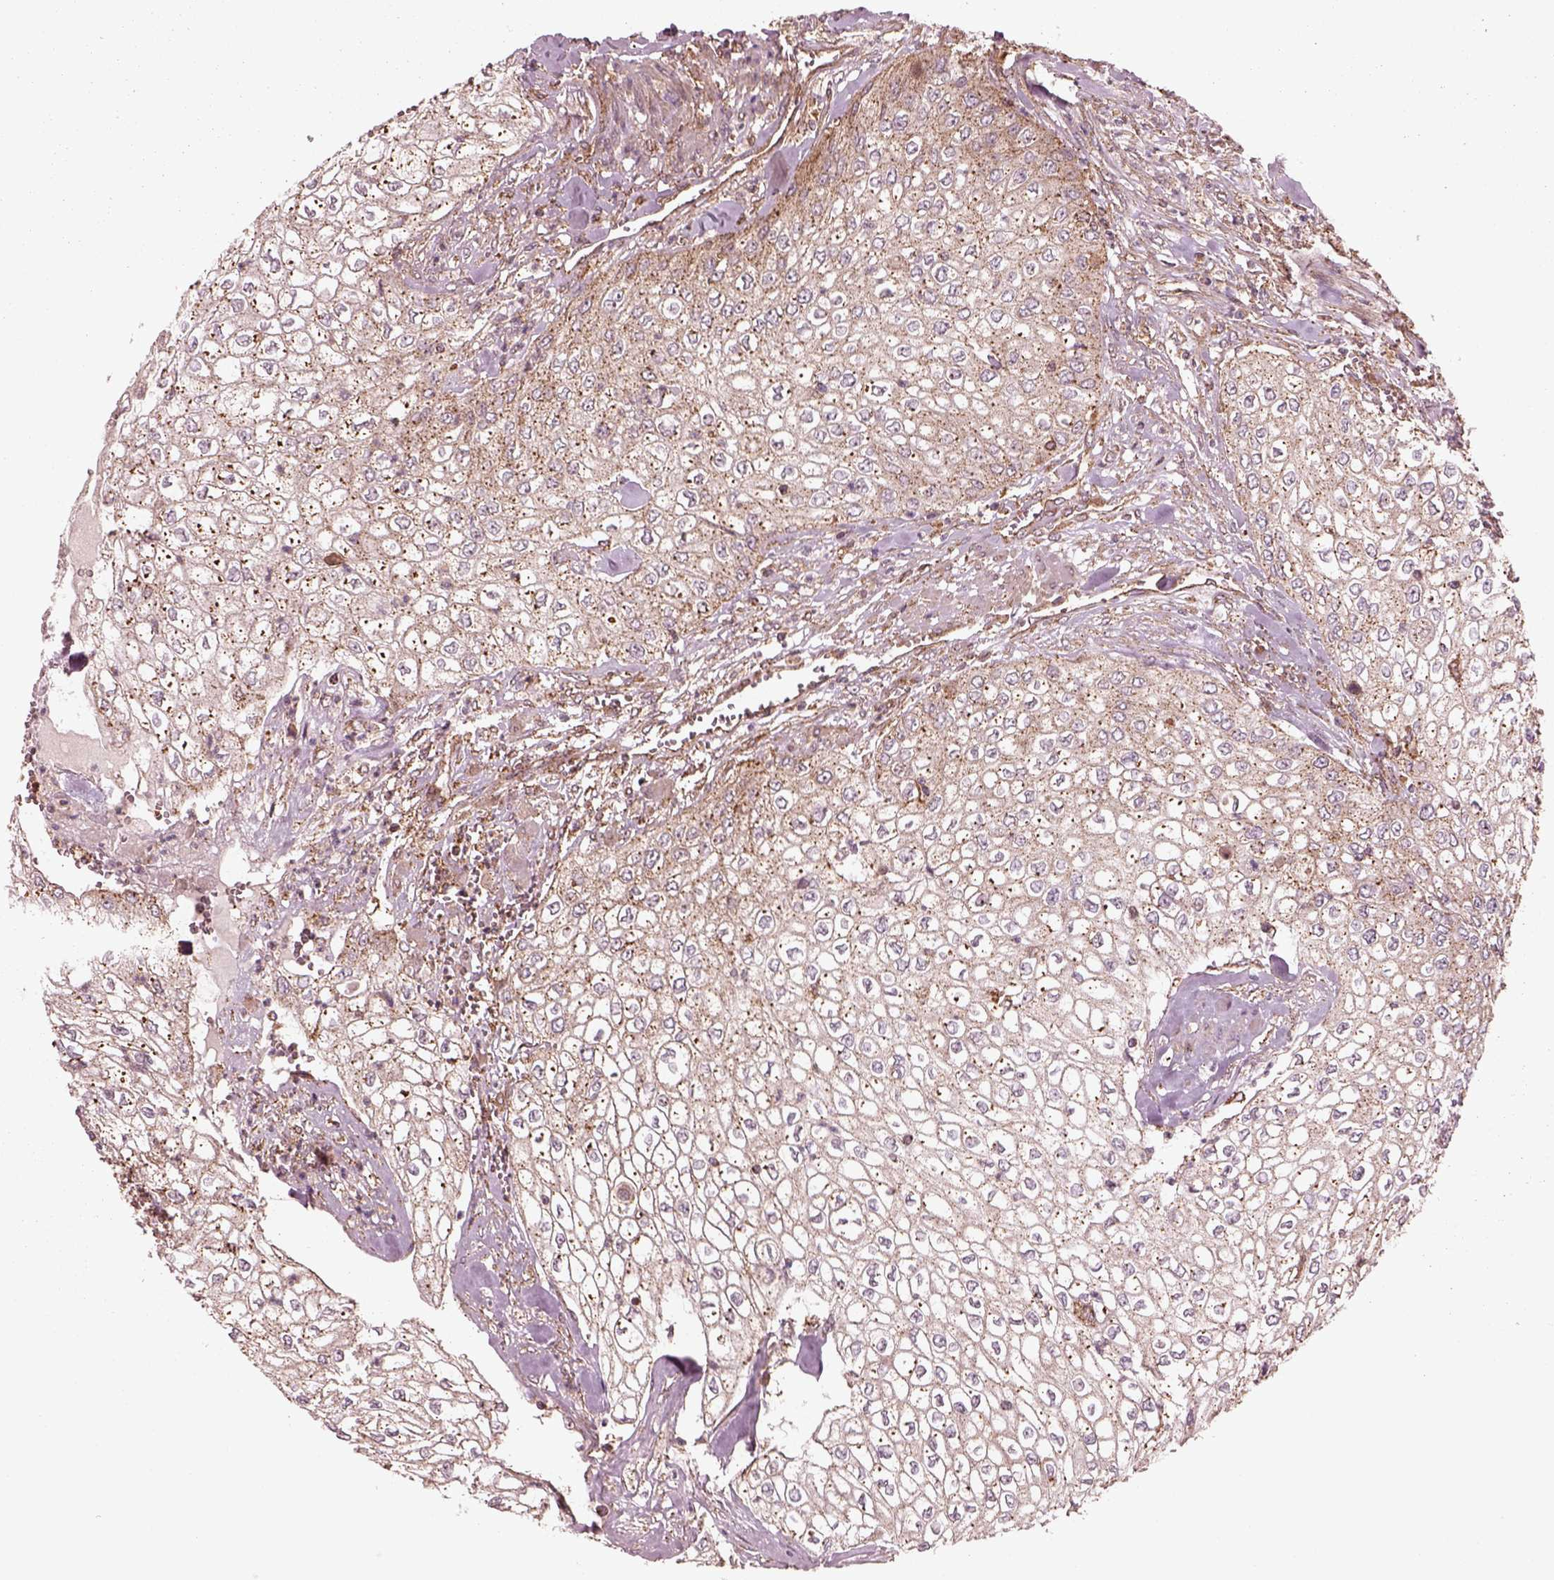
{"staining": {"intensity": "moderate", "quantity": "<25%", "location": "cytoplasmic/membranous"}, "tissue": "urothelial cancer", "cell_type": "Tumor cells", "image_type": "cancer", "snomed": [{"axis": "morphology", "description": "Urothelial carcinoma, High grade"}, {"axis": "topography", "description": "Urinary bladder"}], "caption": "This photomicrograph shows IHC staining of human urothelial cancer, with low moderate cytoplasmic/membranous positivity in approximately <25% of tumor cells.", "gene": "WASHC2A", "patient": {"sex": "male", "age": 62}}